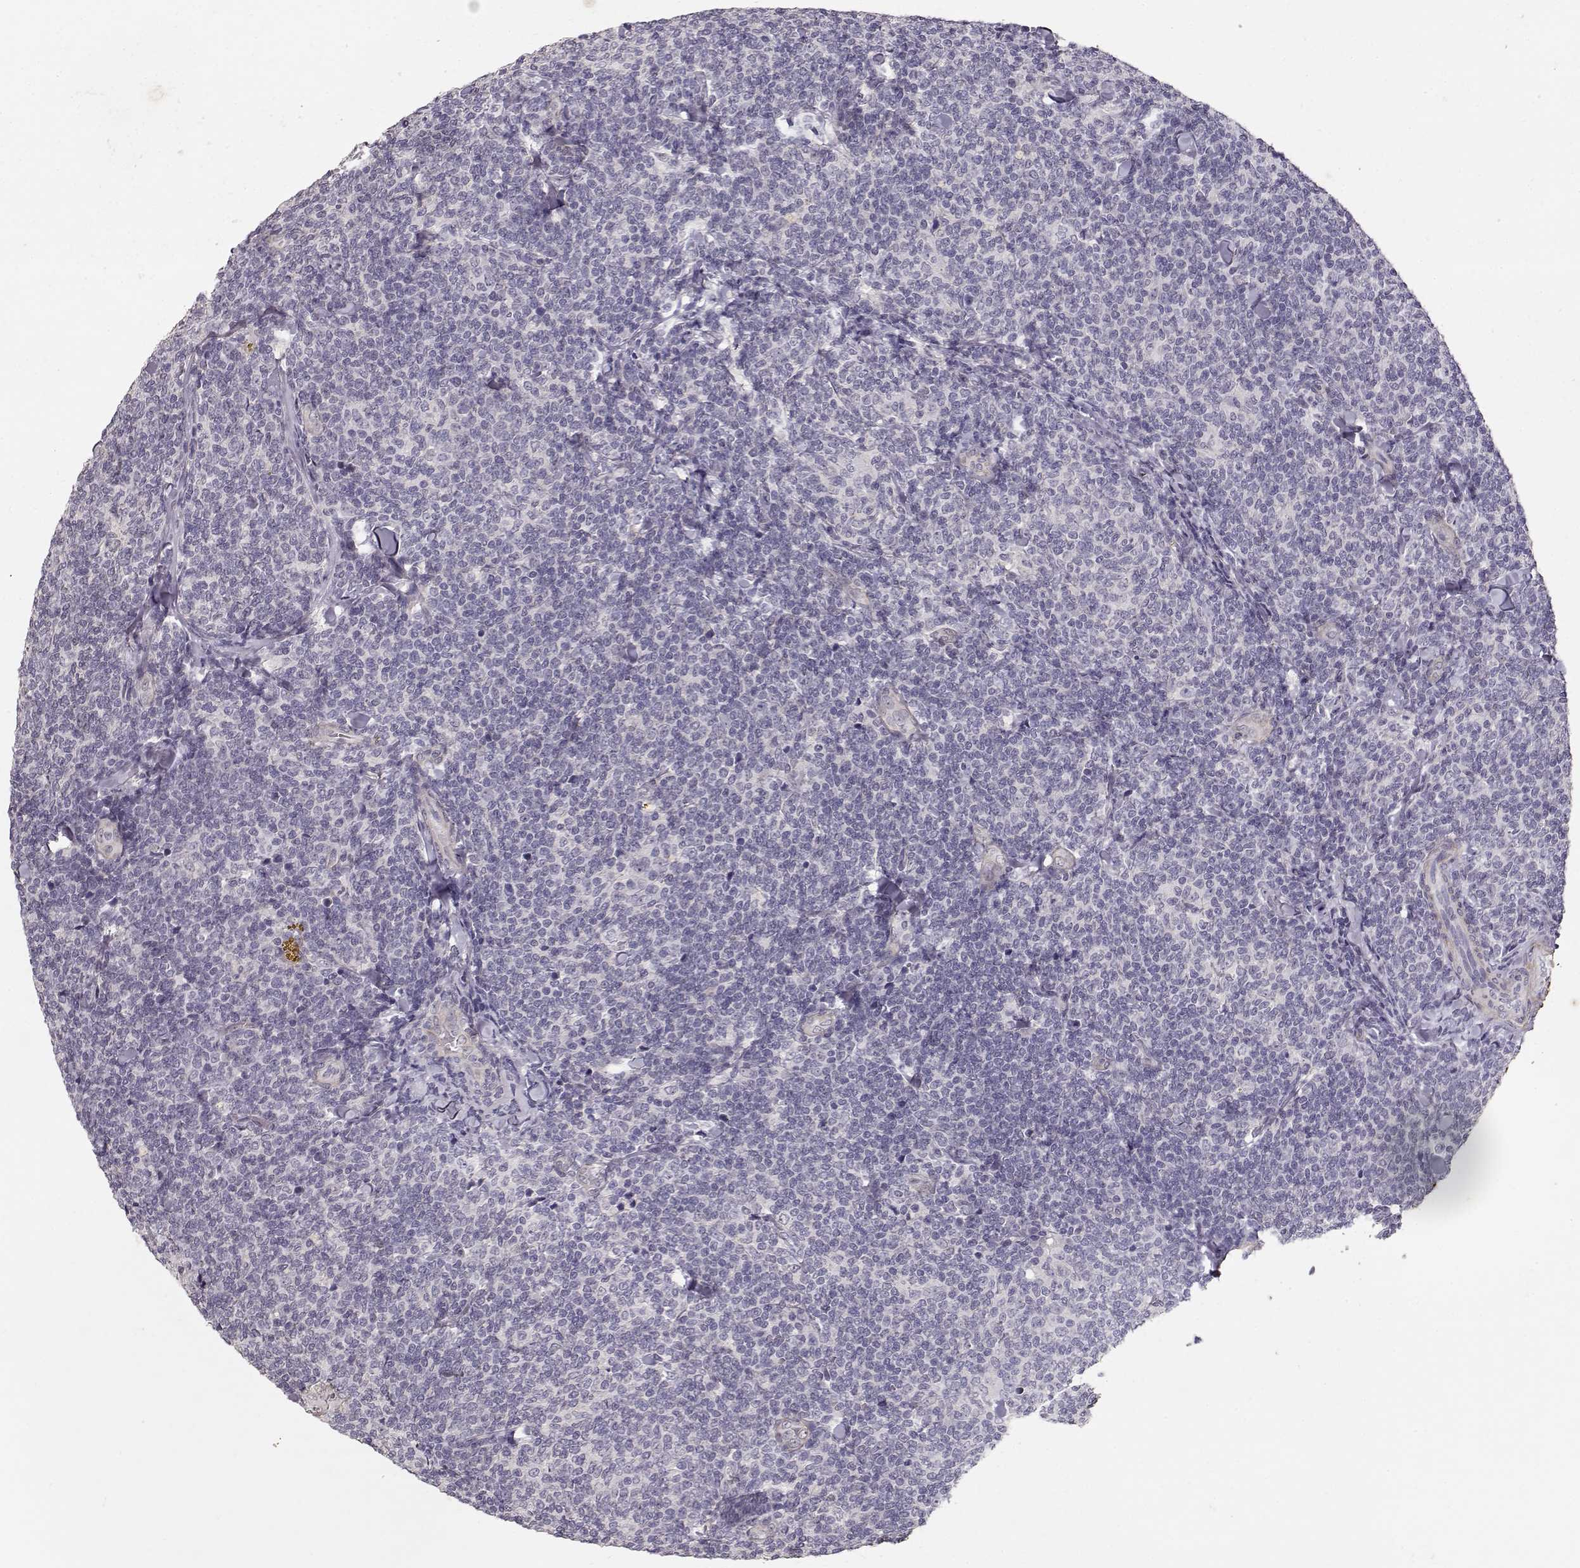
{"staining": {"intensity": "negative", "quantity": "none", "location": "none"}, "tissue": "lymphoma", "cell_type": "Tumor cells", "image_type": "cancer", "snomed": [{"axis": "morphology", "description": "Malignant lymphoma, non-Hodgkin's type, Low grade"}, {"axis": "topography", "description": "Lymph node"}], "caption": "An immunohistochemistry (IHC) image of lymphoma is shown. There is no staining in tumor cells of lymphoma. (DAB (3,3'-diaminobenzidine) immunohistochemistry (IHC) visualized using brightfield microscopy, high magnification).", "gene": "LAMA5", "patient": {"sex": "female", "age": 56}}